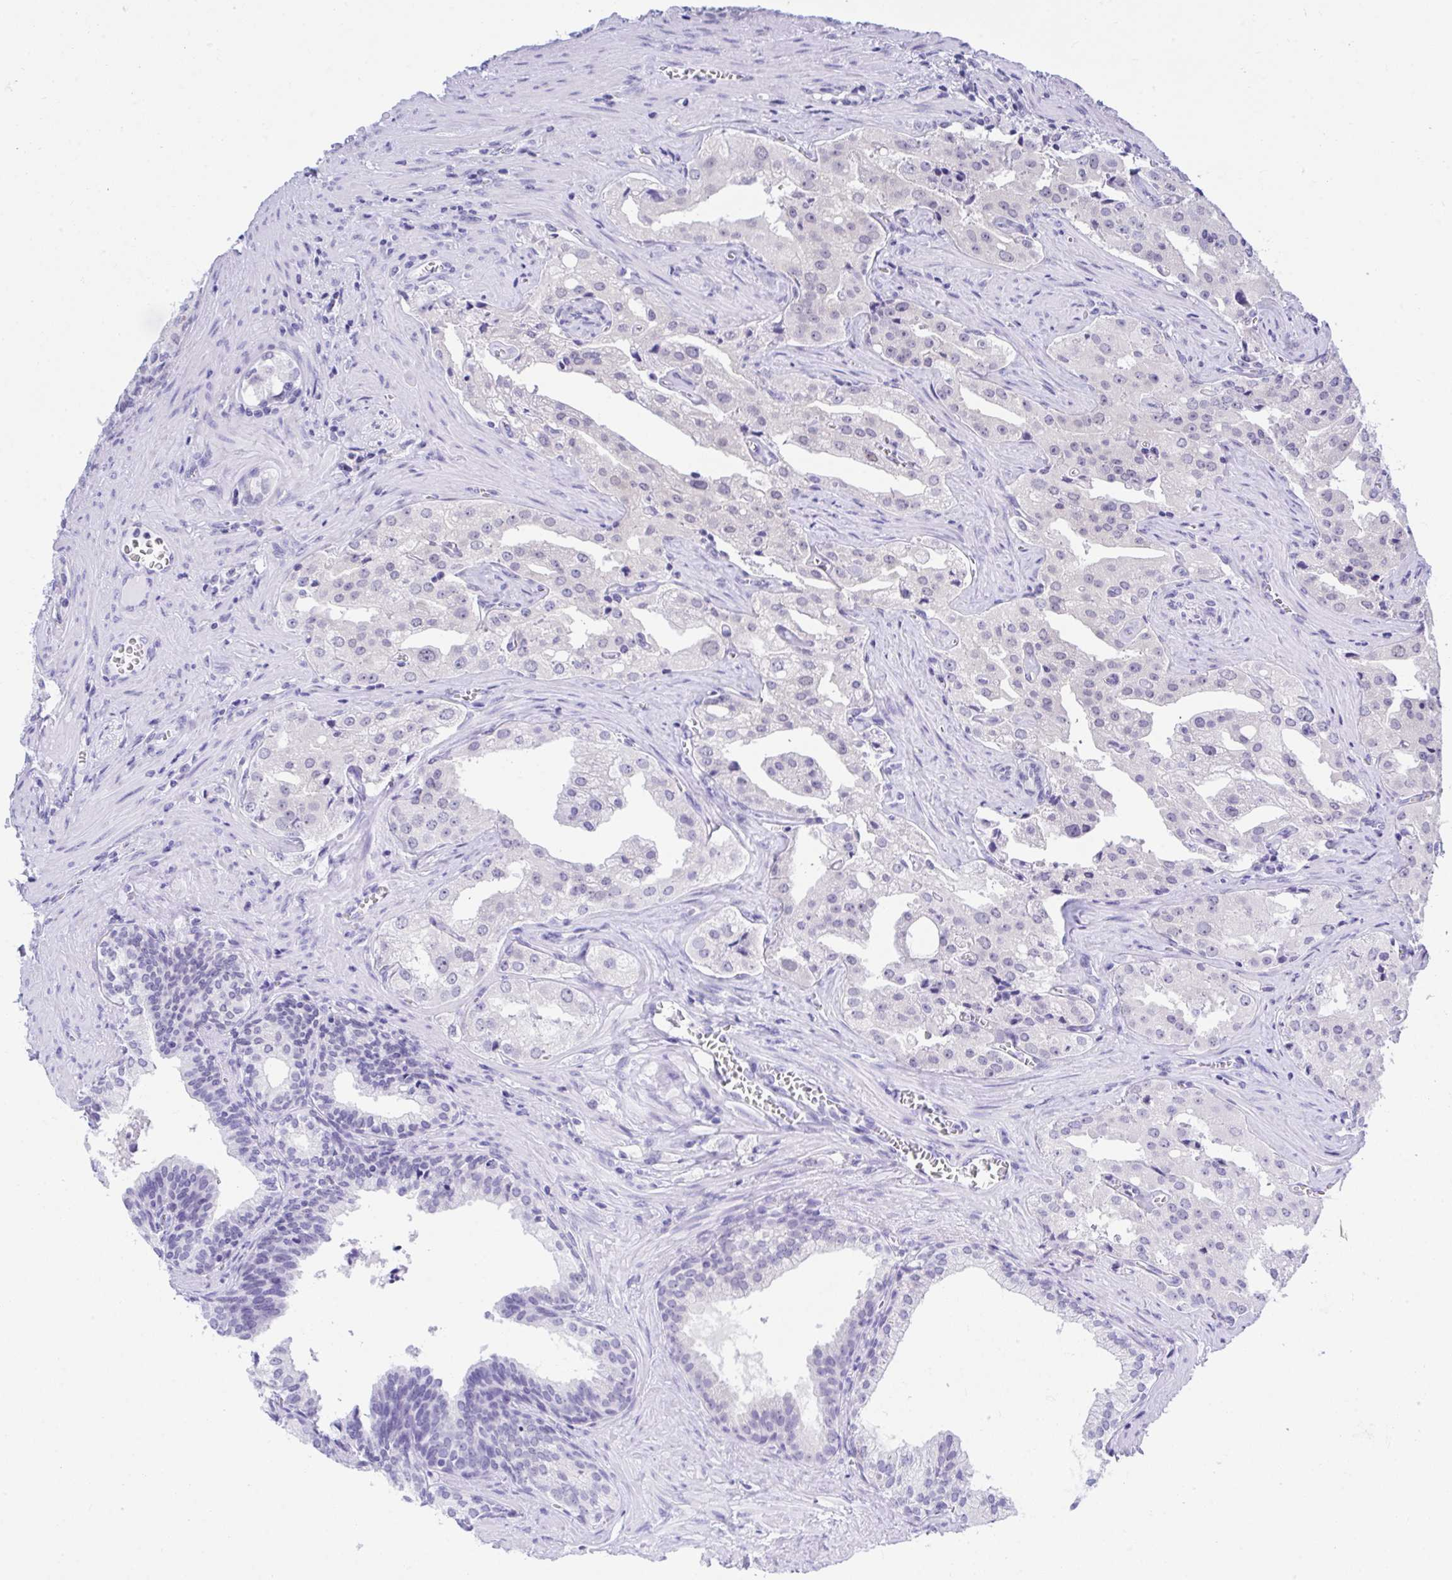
{"staining": {"intensity": "negative", "quantity": "none", "location": "none"}, "tissue": "prostate cancer", "cell_type": "Tumor cells", "image_type": "cancer", "snomed": [{"axis": "morphology", "description": "Adenocarcinoma, High grade"}, {"axis": "topography", "description": "Prostate"}], "caption": "This is a photomicrograph of immunohistochemistry (IHC) staining of prostate cancer, which shows no staining in tumor cells.", "gene": "THOP1", "patient": {"sex": "male", "age": 68}}